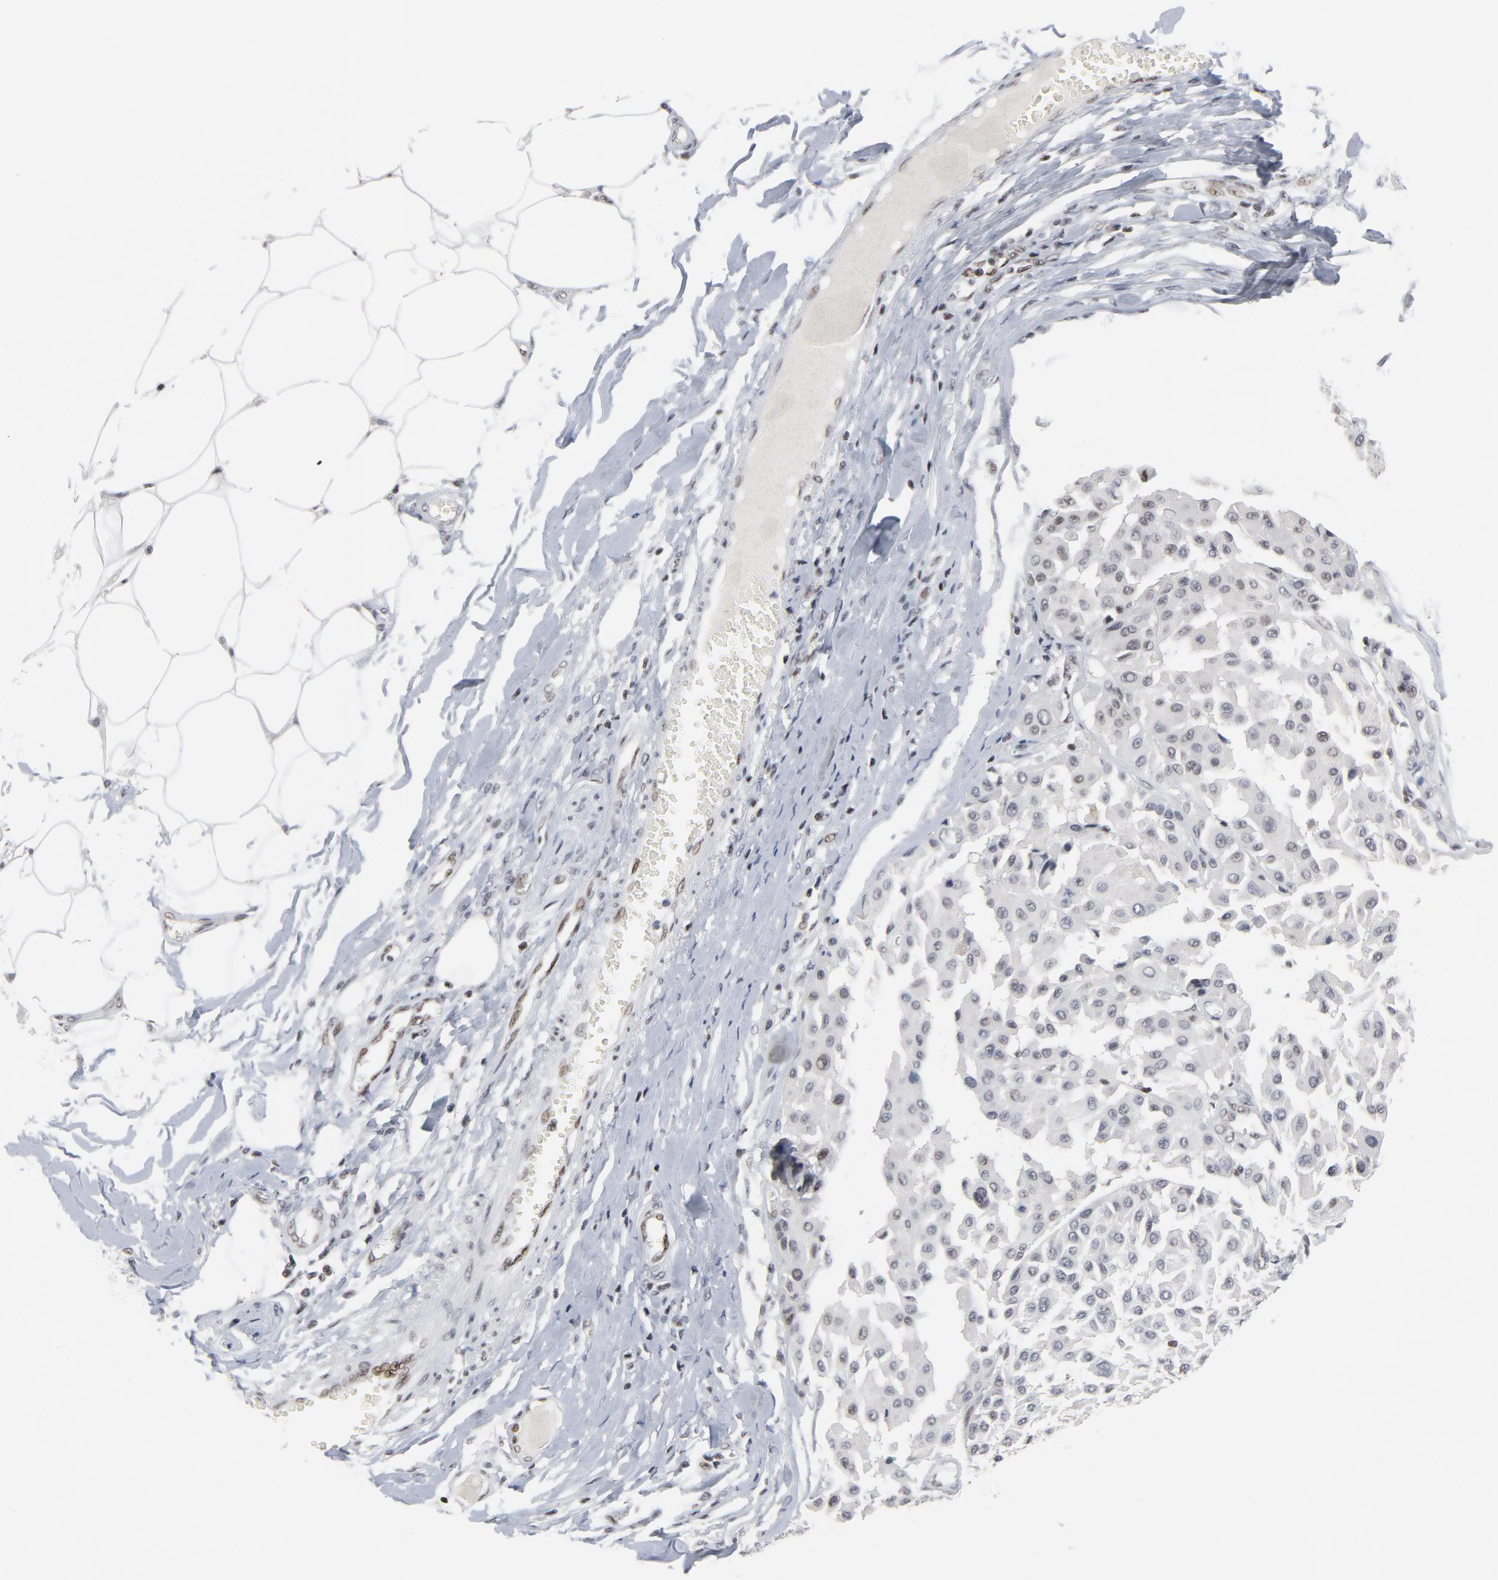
{"staining": {"intensity": "weak", "quantity": "25%-75%", "location": "nuclear"}, "tissue": "melanoma", "cell_type": "Tumor cells", "image_type": "cancer", "snomed": [{"axis": "morphology", "description": "Malignant melanoma, Metastatic site"}, {"axis": "topography", "description": "Soft tissue"}], "caption": "Malignant melanoma (metastatic site) stained with a protein marker displays weak staining in tumor cells.", "gene": "GABPA", "patient": {"sex": "male", "age": 41}}